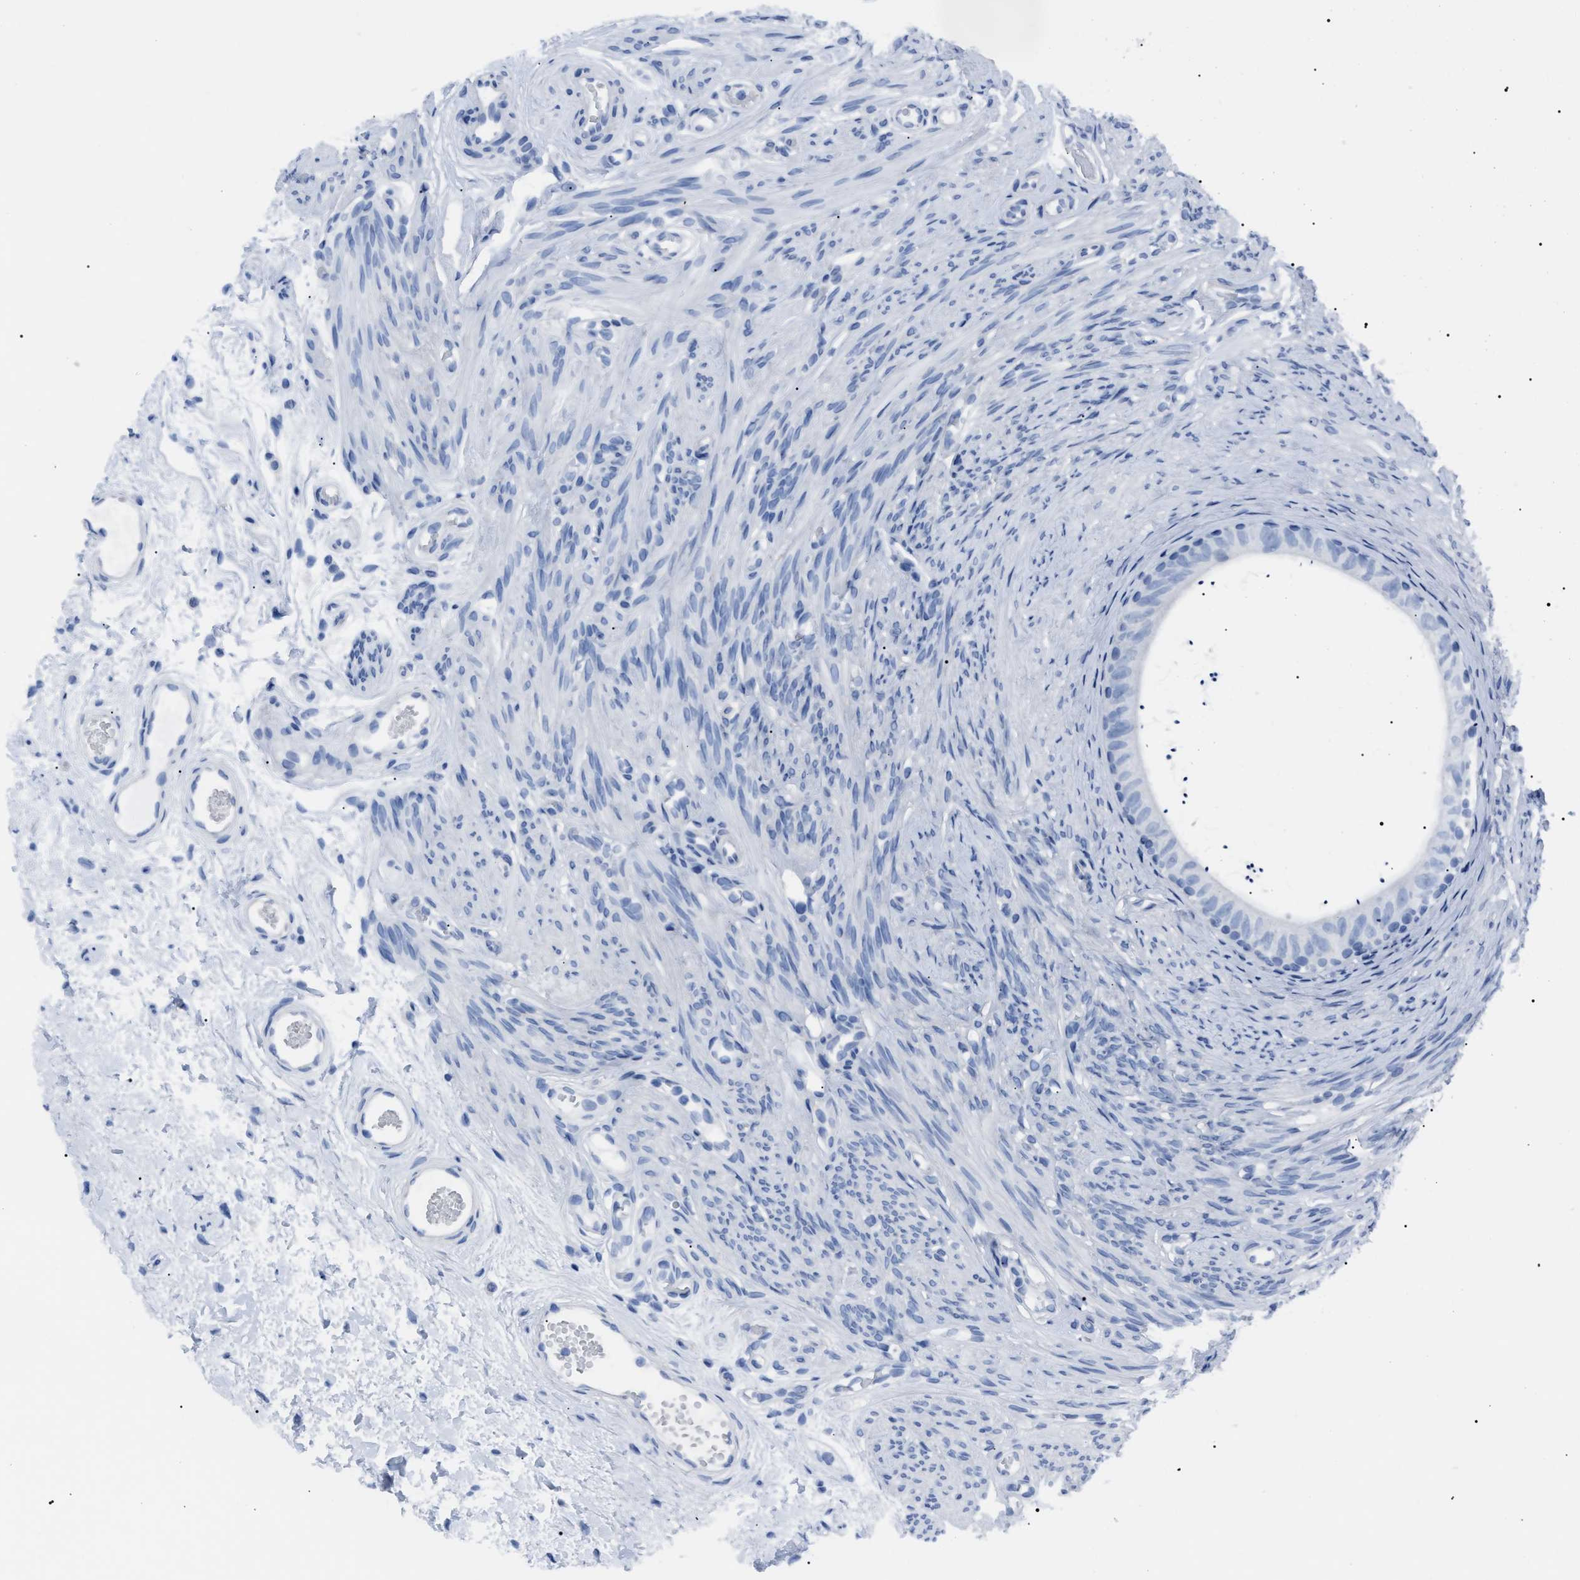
{"staining": {"intensity": "negative", "quantity": "none", "location": "none"}, "tissue": "epididymis", "cell_type": "Glandular cells", "image_type": "normal", "snomed": [{"axis": "morphology", "description": "Normal tissue, NOS"}, {"axis": "topography", "description": "Epididymis"}], "caption": "Glandular cells show no significant protein positivity in unremarkable epididymis.", "gene": "LRWD1", "patient": {"sex": "male", "age": 56}}